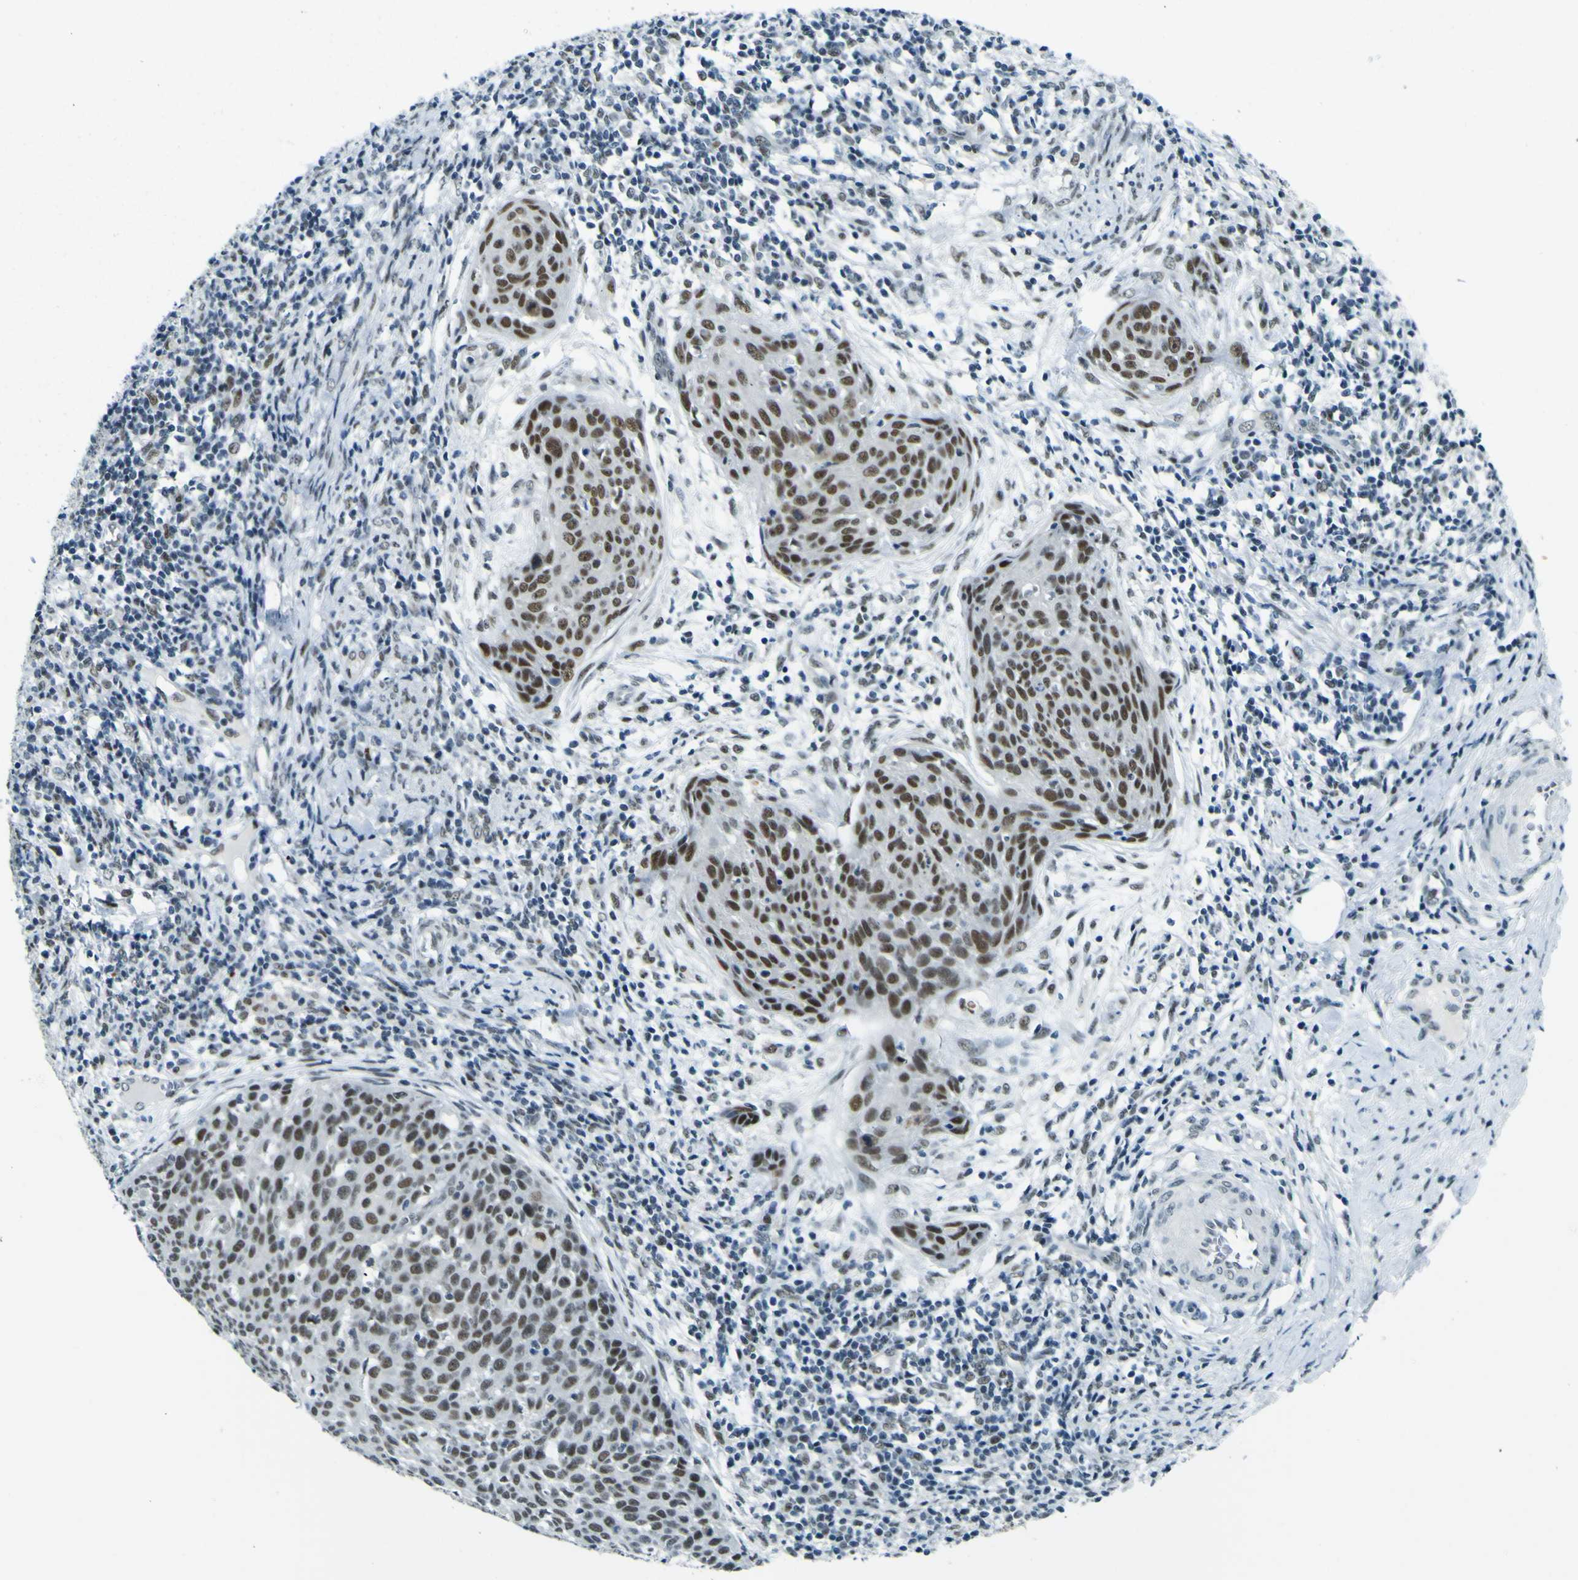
{"staining": {"intensity": "moderate", "quantity": ">75%", "location": "nuclear"}, "tissue": "cervical cancer", "cell_type": "Tumor cells", "image_type": "cancer", "snomed": [{"axis": "morphology", "description": "Squamous cell carcinoma, NOS"}, {"axis": "topography", "description": "Cervix"}], "caption": "Protein expression analysis of human squamous cell carcinoma (cervical) reveals moderate nuclear expression in about >75% of tumor cells.", "gene": "CEBPG", "patient": {"sex": "female", "age": 38}}